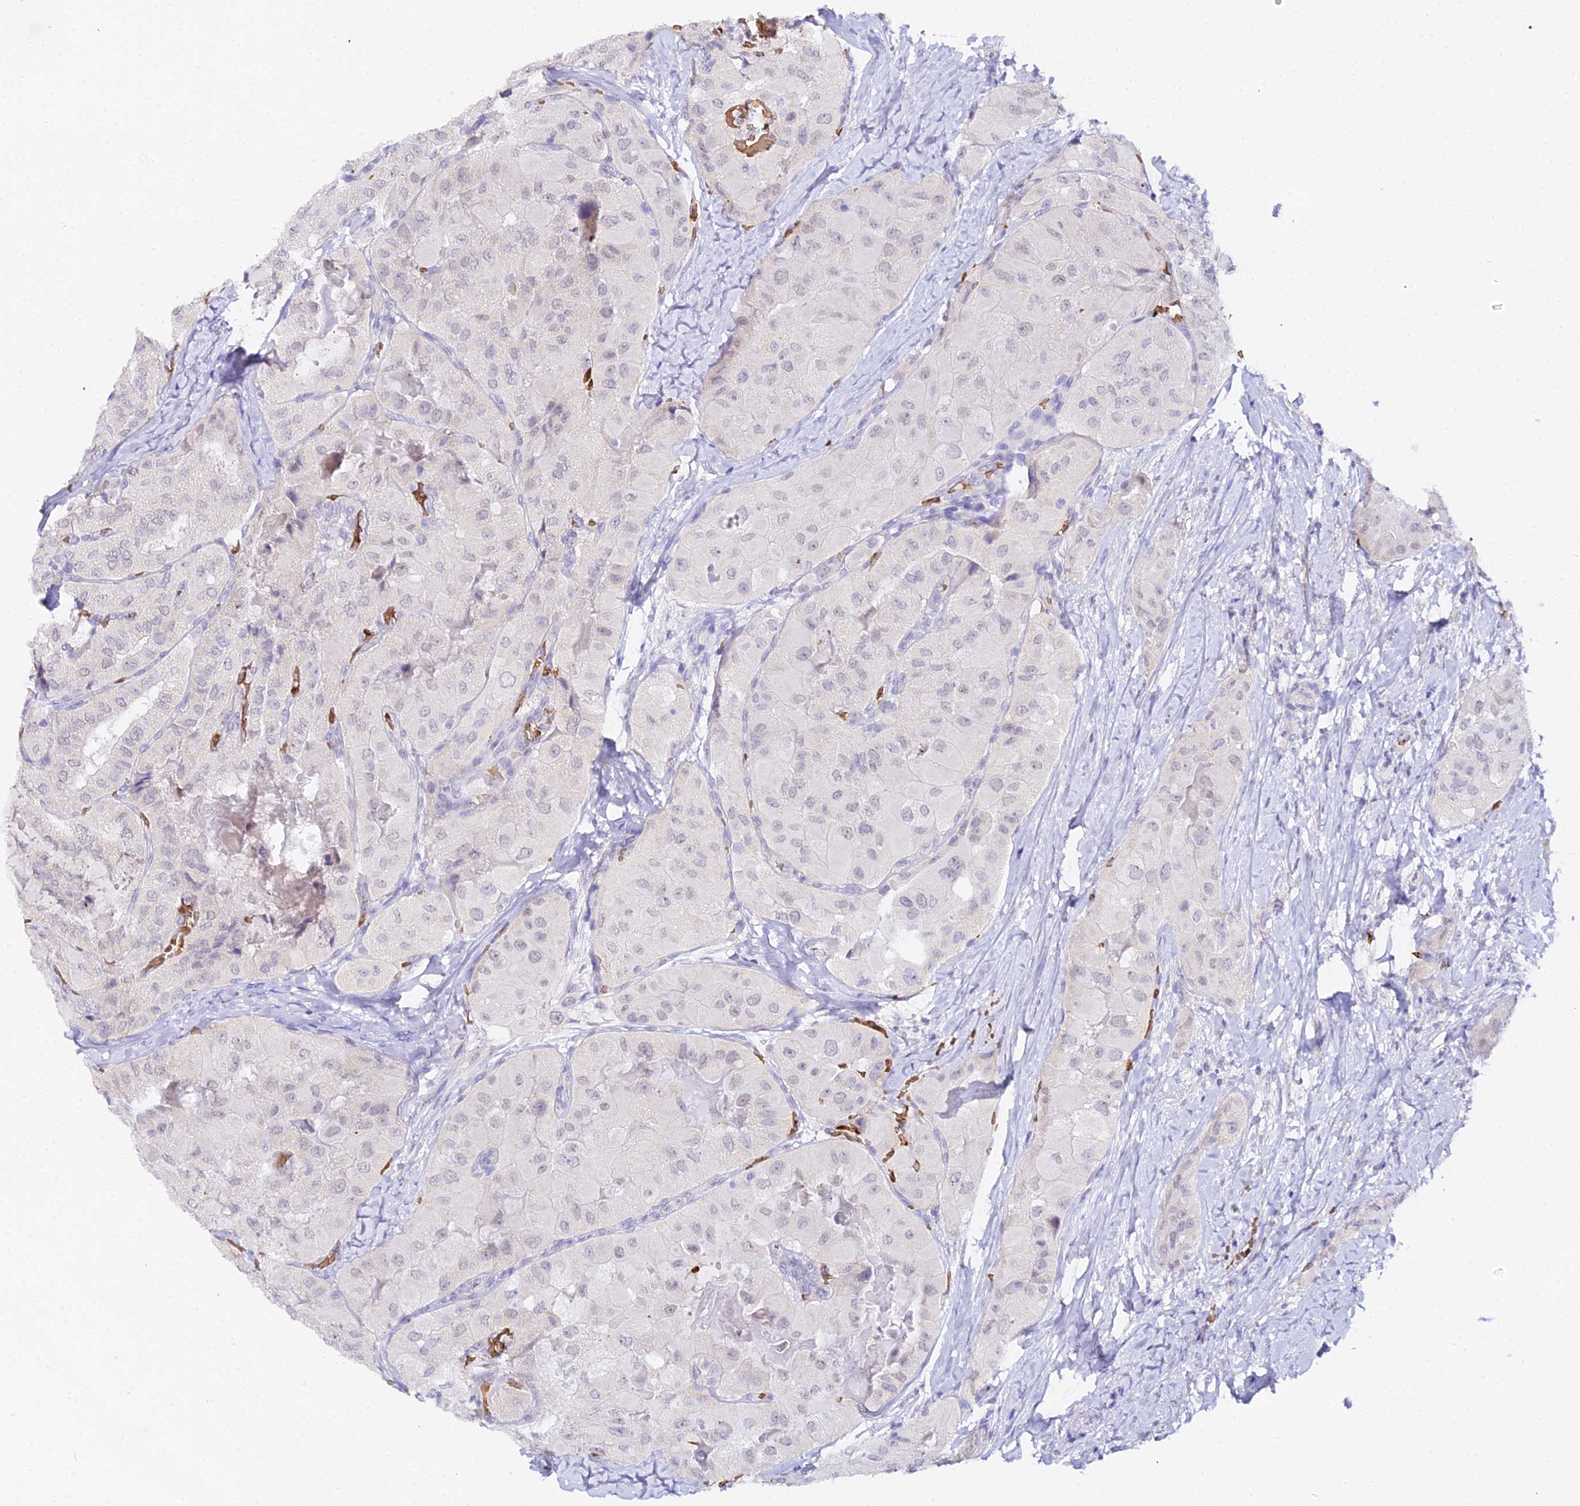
{"staining": {"intensity": "negative", "quantity": "none", "location": "none"}, "tissue": "thyroid cancer", "cell_type": "Tumor cells", "image_type": "cancer", "snomed": [{"axis": "morphology", "description": "Normal tissue, NOS"}, {"axis": "morphology", "description": "Papillary adenocarcinoma, NOS"}, {"axis": "topography", "description": "Thyroid gland"}], "caption": "DAB (3,3'-diaminobenzidine) immunohistochemical staining of thyroid cancer exhibits no significant positivity in tumor cells.", "gene": "CFAP45", "patient": {"sex": "female", "age": 59}}